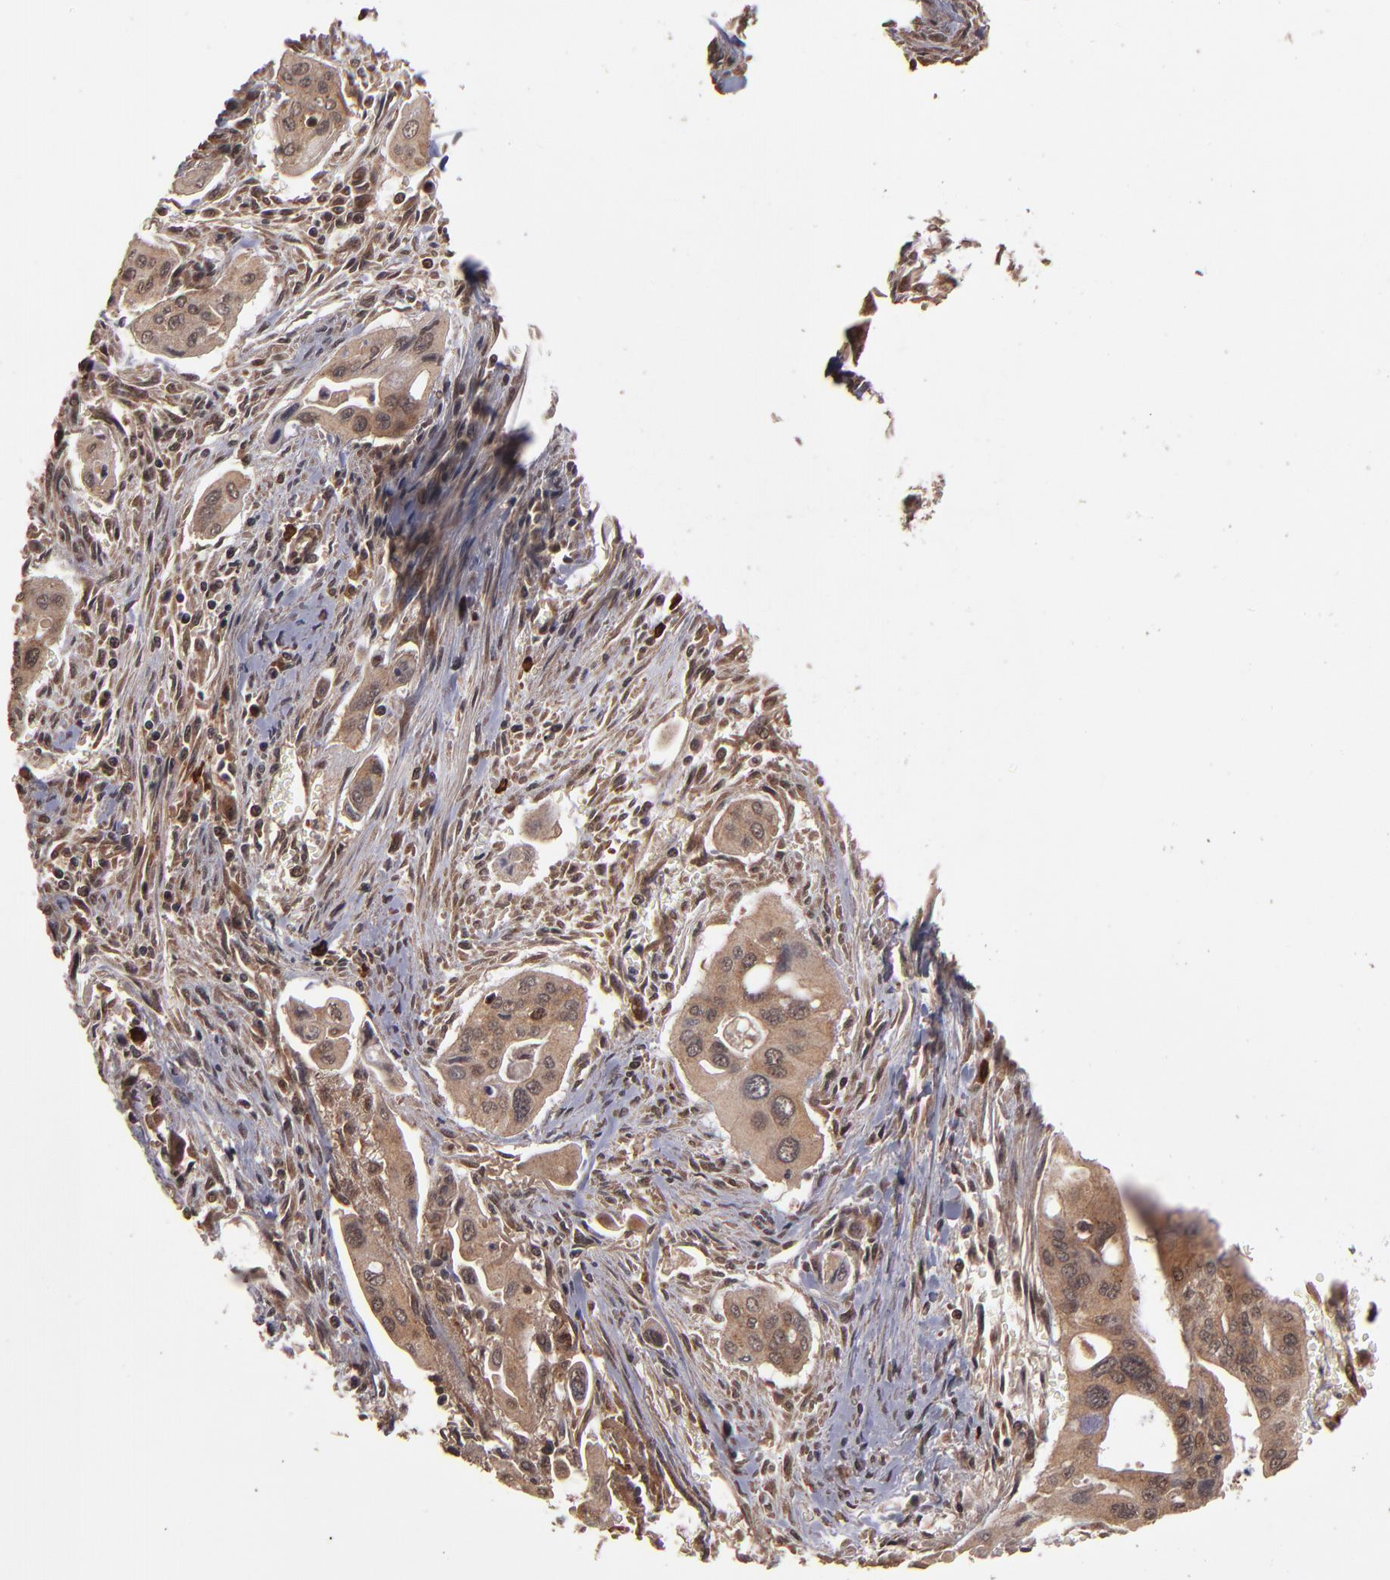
{"staining": {"intensity": "strong", "quantity": ">75%", "location": "cytoplasmic/membranous"}, "tissue": "pancreatic cancer", "cell_type": "Tumor cells", "image_type": "cancer", "snomed": [{"axis": "morphology", "description": "Adenocarcinoma, NOS"}, {"axis": "topography", "description": "Pancreas"}], "caption": "The micrograph displays immunohistochemical staining of pancreatic adenocarcinoma. There is strong cytoplasmic/membranous positivity is seen in about >75% of tumor cells.", "gene": "NFE2L2", "patient": {"sex": "male", "age": 77}}